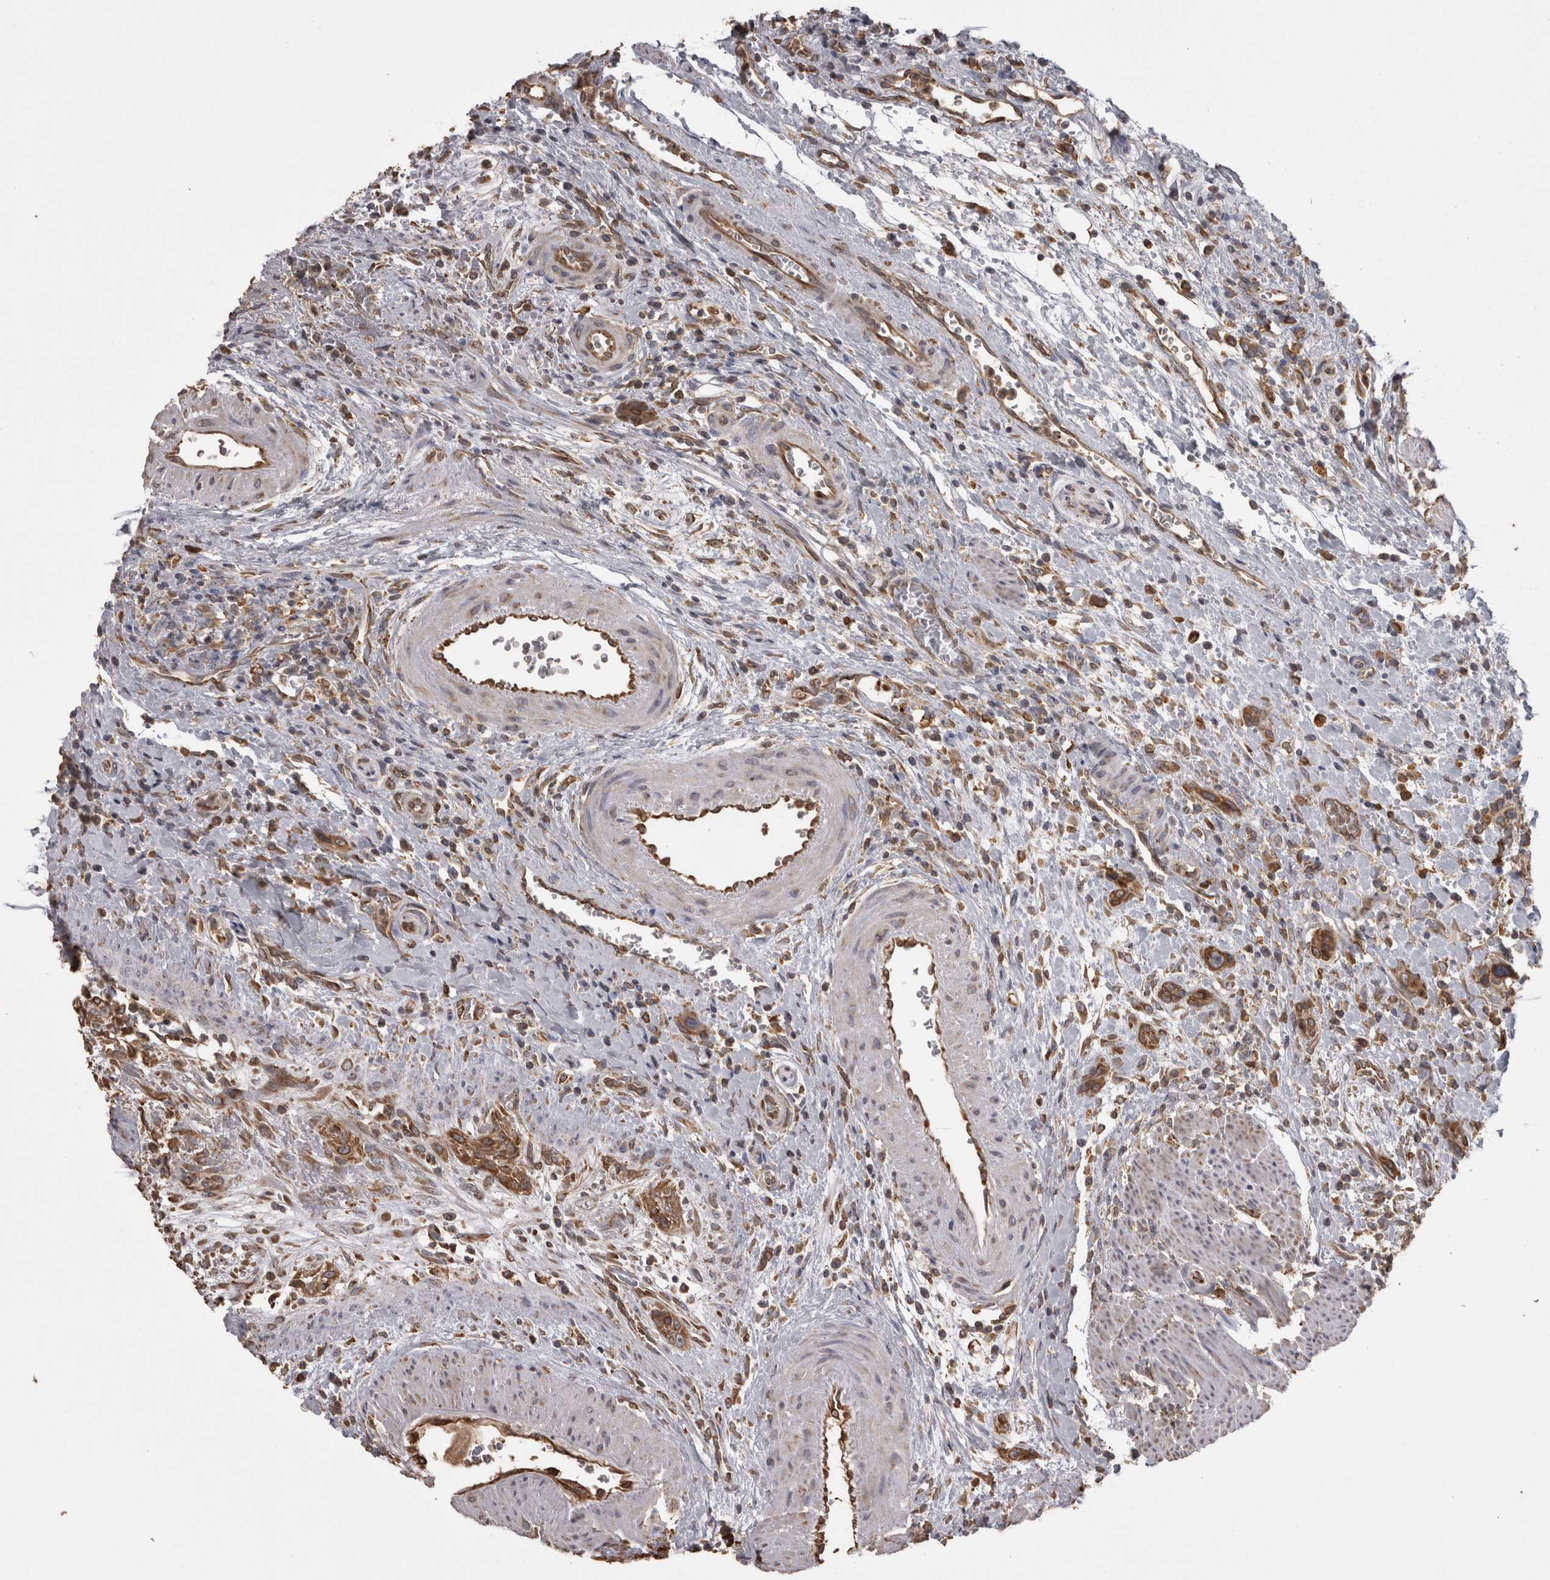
{"staining": {"intensity": "moderate", "quantity": ">75%", "location": "cytoplasmic/membranous"}, "tissue": "urothelial cancer", "cell_type": "Tumor cells", "image_type": "cancer", "snomed": [{"axis": "morphology", "description": "Urothelial carcinoma, High grade"}, {"axis": "topography", "description": "Urinary bladder"}], "caption": "Brown immunohistochemical staining in urothelial cancer reveals moderate cytoplasmic/membranous expression in approximately >75% of tumor cells. (Stains: DAB in brown, nuclei in blue, Microscopy: brightfield microscopy at high magnification).", "gene": "PON2", "patient": {"sex": "male", "age": 35}}